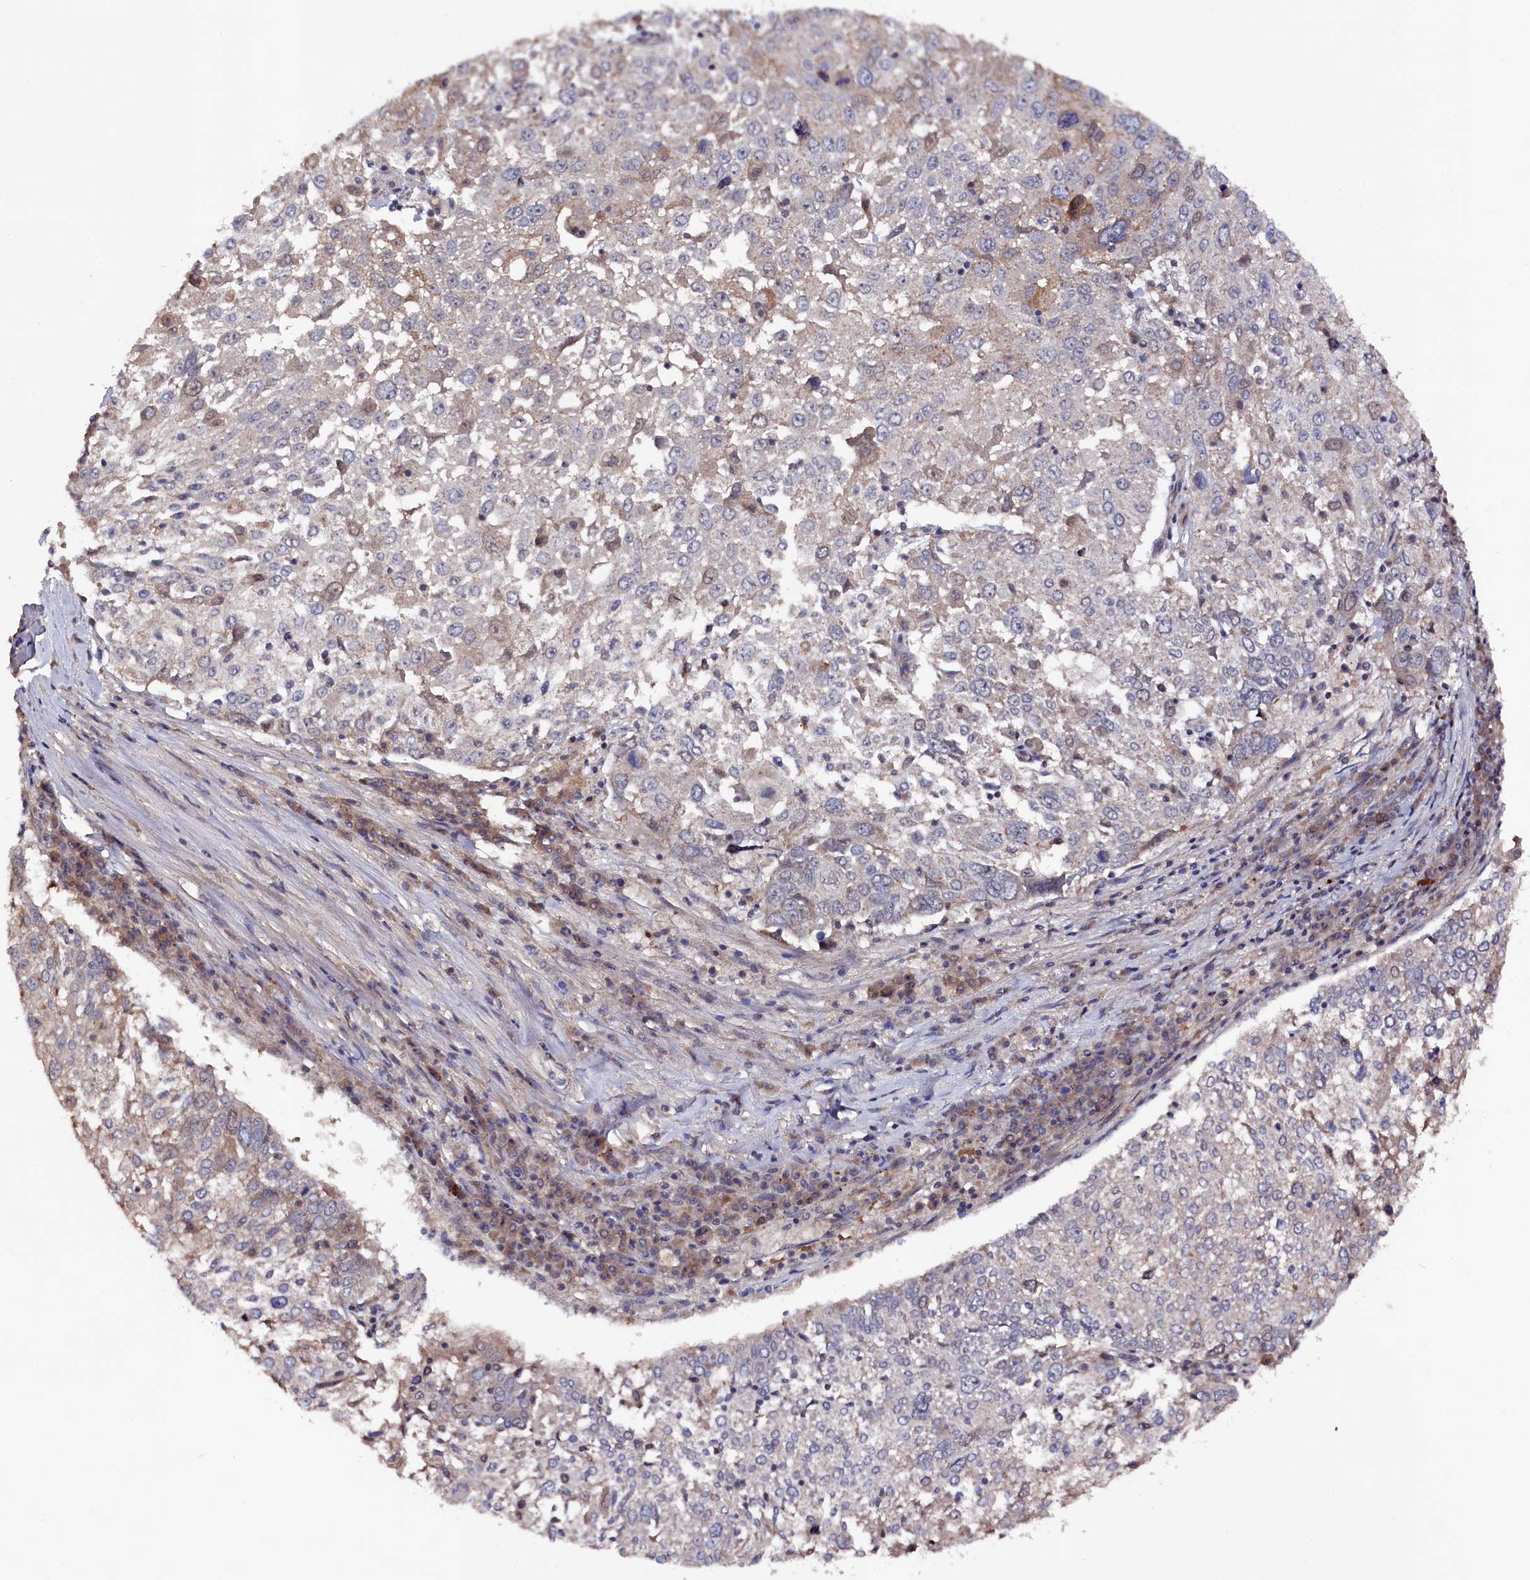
{"staining": {"intensity": "weak", "quantity": "<25%", "location": "cytoplasmic/membranous"}, "tissue": "lung cancer", "cell_type": "Tumor cells", "image_type": "cancer", "snomed": [{"axis": "morphology", "description": "Squamous cell carcinoma, NOS"}, {"axis": "topography", "description": "Lung"}], "caption": "There is no significant expression in tumor cells of lung cancer (squamous cell carcinoma).", "gene": "TMC5", "patient": {"sex": "male", "age": 65}}